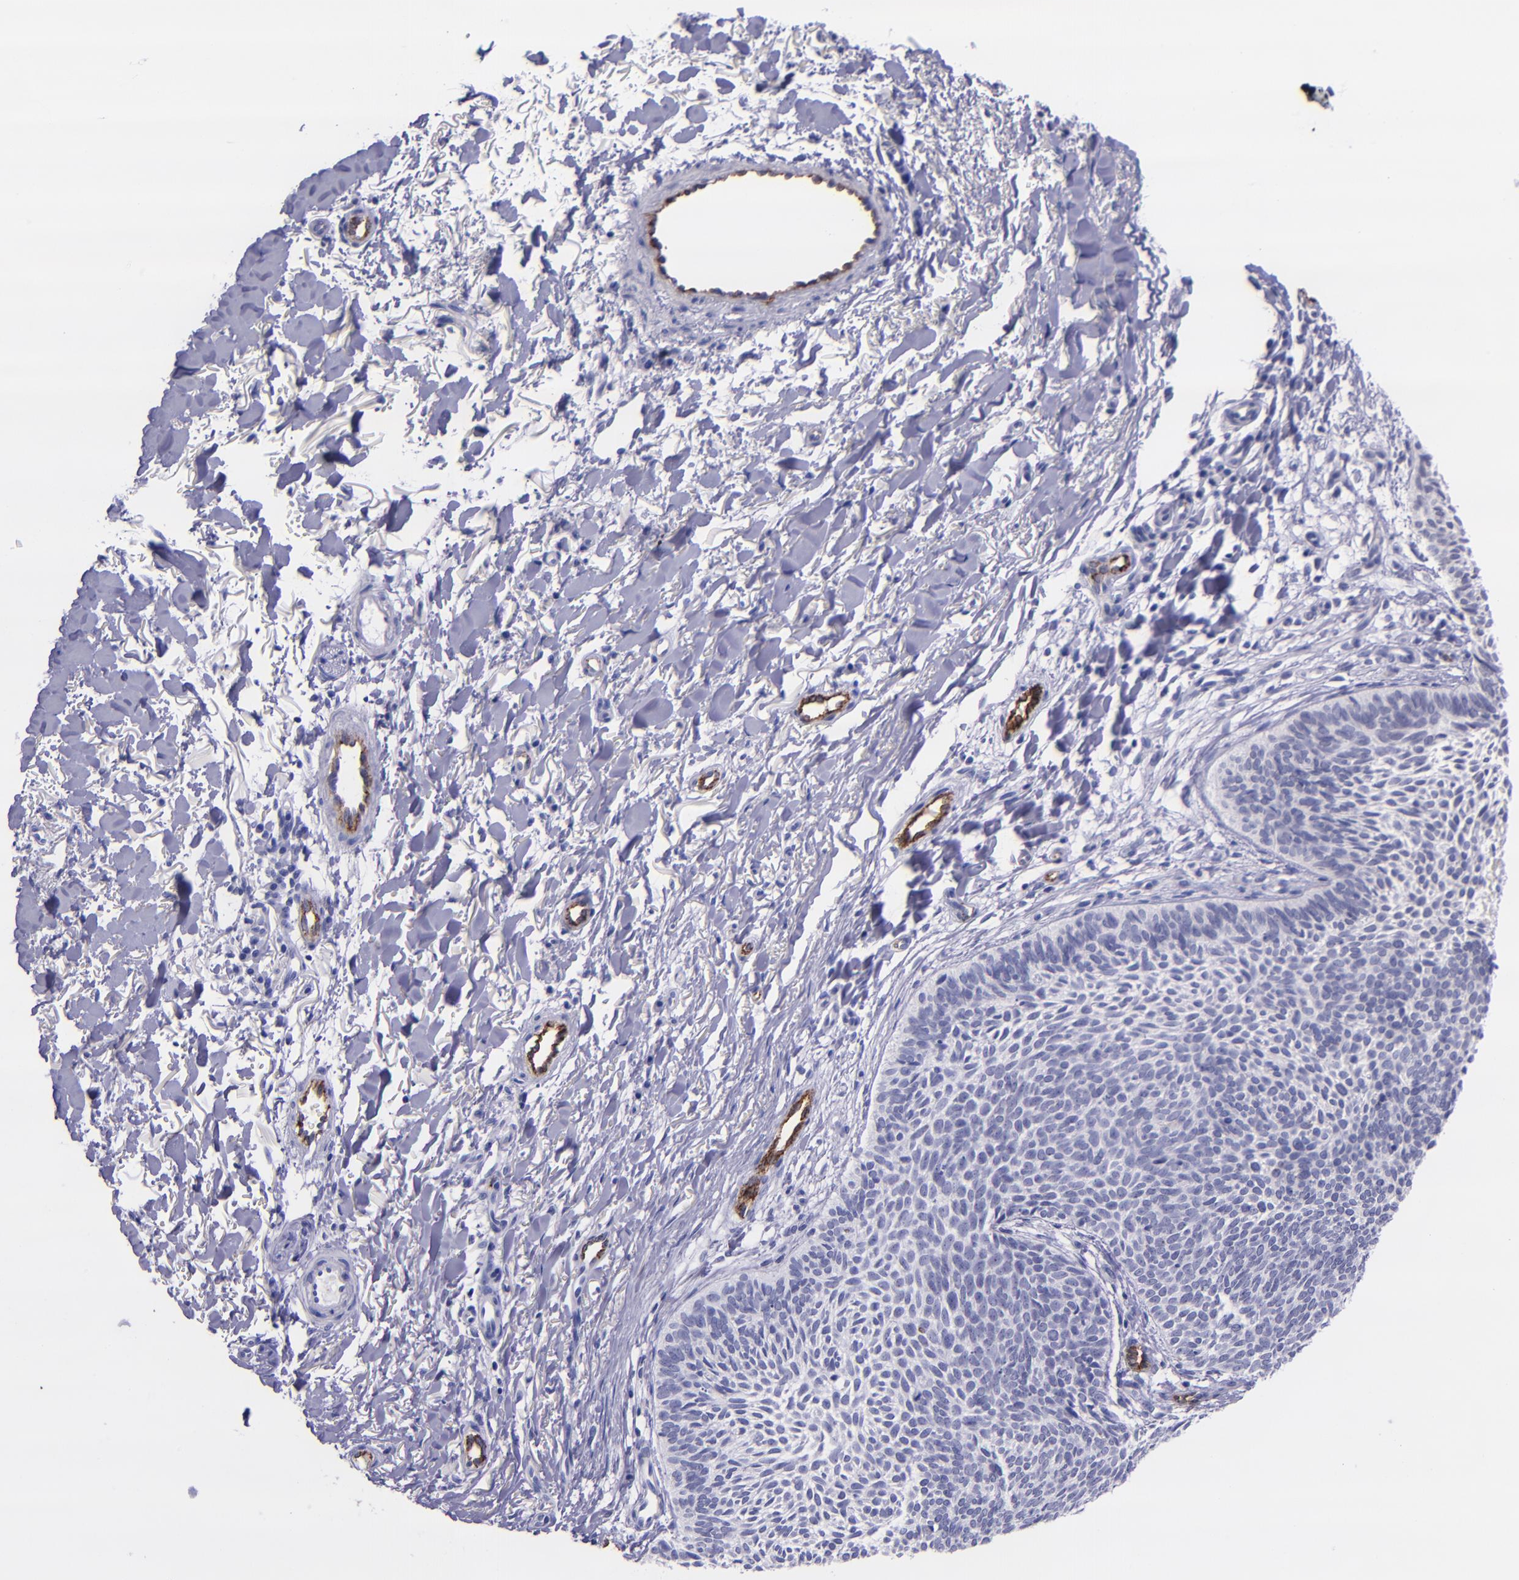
{"staining": {"intensity": "negative", "quantity": "none", "location": "none"}, "tissue": "skin cancer", "cell_type": "Tumor cells", "image_type": "cancer", "snomed": [{"axis": "morphology", "description": "Basal cell carcinoma"}, {"axis": "topography", "description": "Skin"}], "caption": "Basal cell carcinoma (skin) was stained to show a protein in brown. There is no significant expression in tumor cells.", "gene": "SELE", "patient": {"sex": "male", "age": 84}}